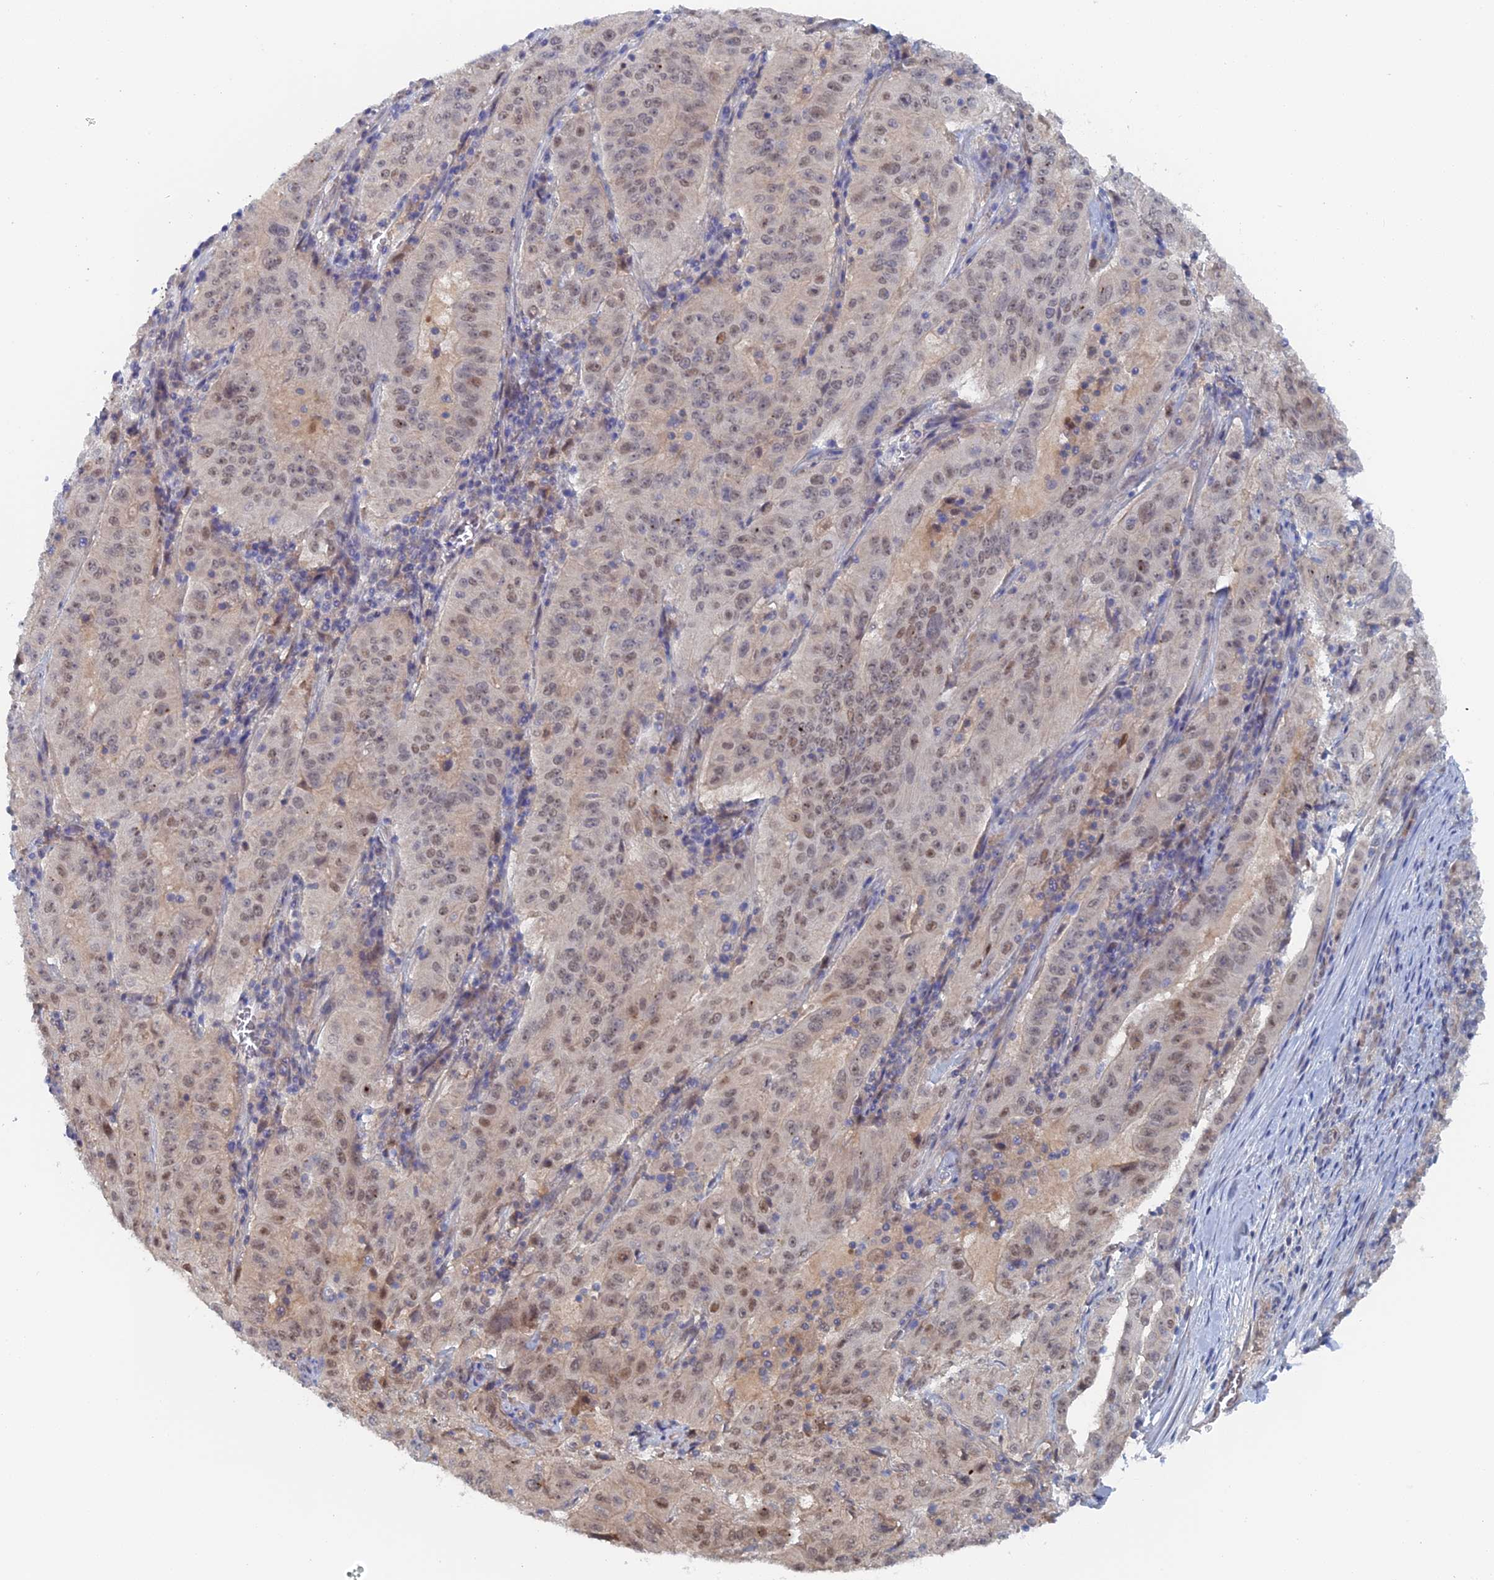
{"staining": {"intensity": "weak", "quantity": "25%-75%", "location": "nuclear"}, "tissue": "pancreatic cancer", "cell_type": "Tumor cells", "image_type": "cancer", "snomed": [{"axis": "morphology", "description": "Adenocarcinoma, NOS"}, {"axis": "topography", "description": "Pancreas"}], "caption": "A high-resolution photomicrograph shows immunohistochemistry (IHC) staining of pancreatic cancer (adenocarcinoma), which demonstrates weak nuclear positivity in about 25%-75% of tumor cells.", "gene": "ELOVL6", "patient": {"sex": "male", "age": 63}}